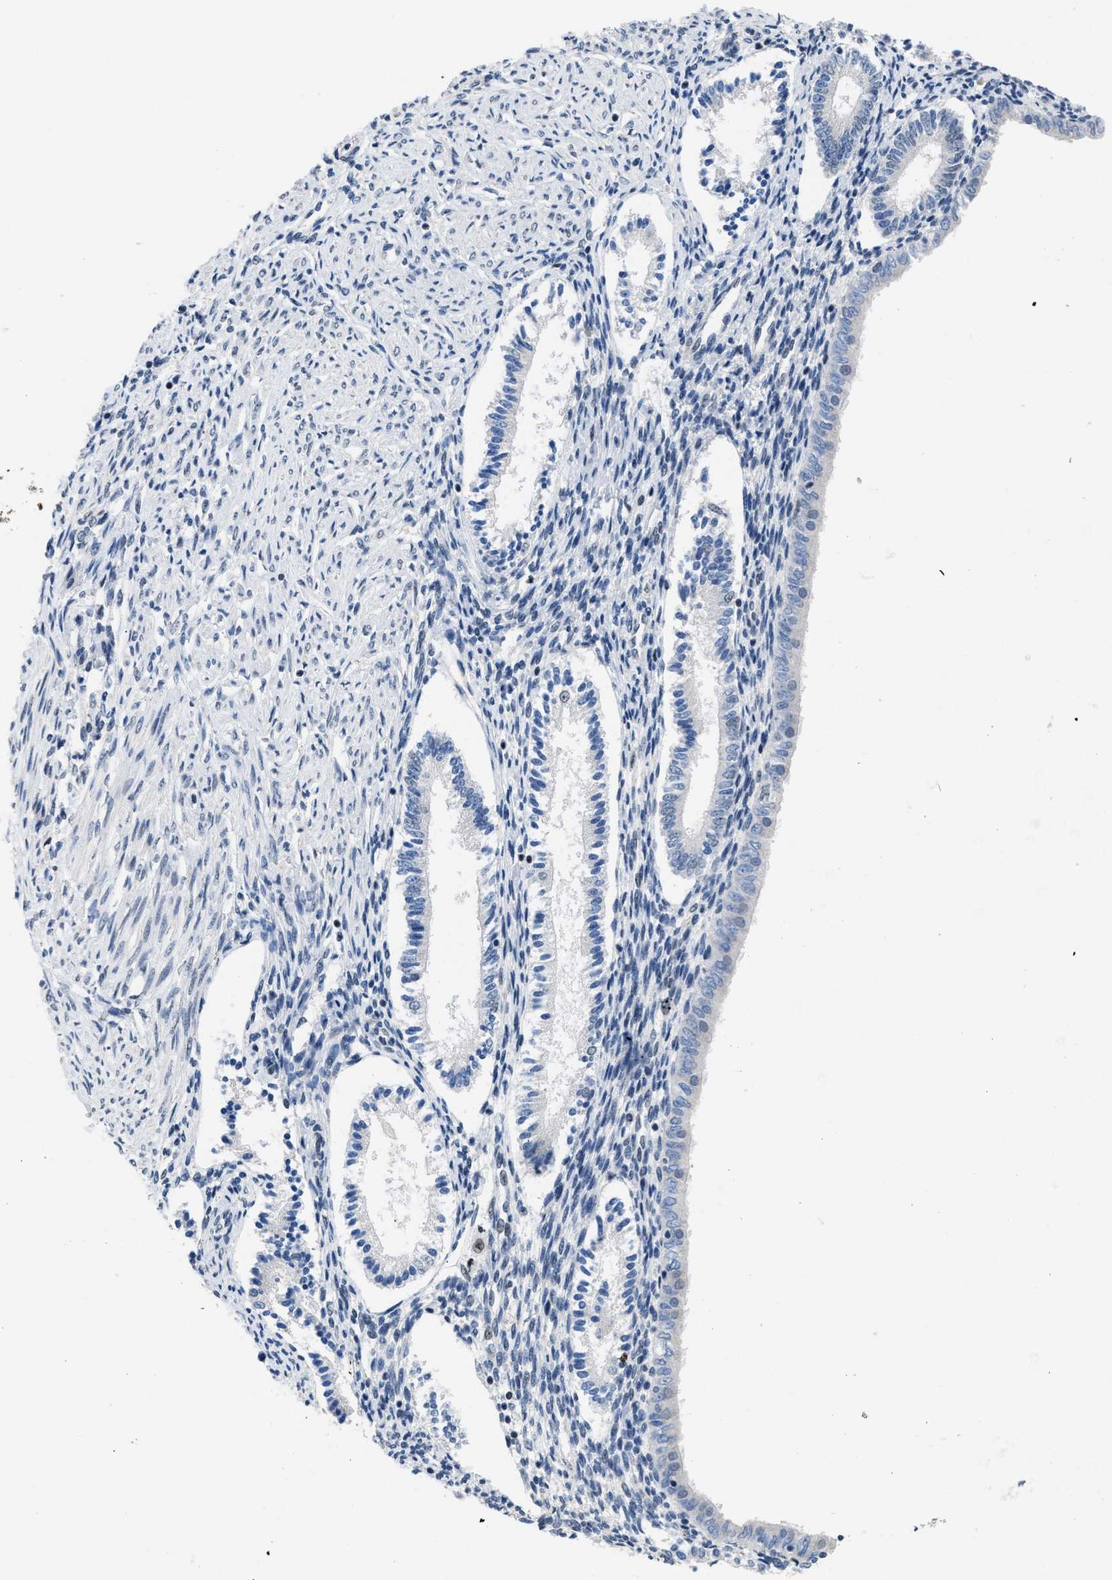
{"staining": {"intensity": "weak", "quantity": "25%-75%", "location": "nuclear"}, "tissue": "endometrium", "cell_type": "Cells in endometrial stroma", "image_type": "normal", "snomed": [{"axis": "morphology", "description": "Normal tissue, NOS"}, {"axis": "topography", "description": "Endometrium"}], "caption": "Protein staining by immunohistochemistry shows weak nuclear expression in about 25%-75% of cells in endometrial stroma in unremarkable endometrium. (IHC, brightfield microscopy, high magnification).", "gene": "TERF2IP", "patient": {"sex": "female", "age": 42}}